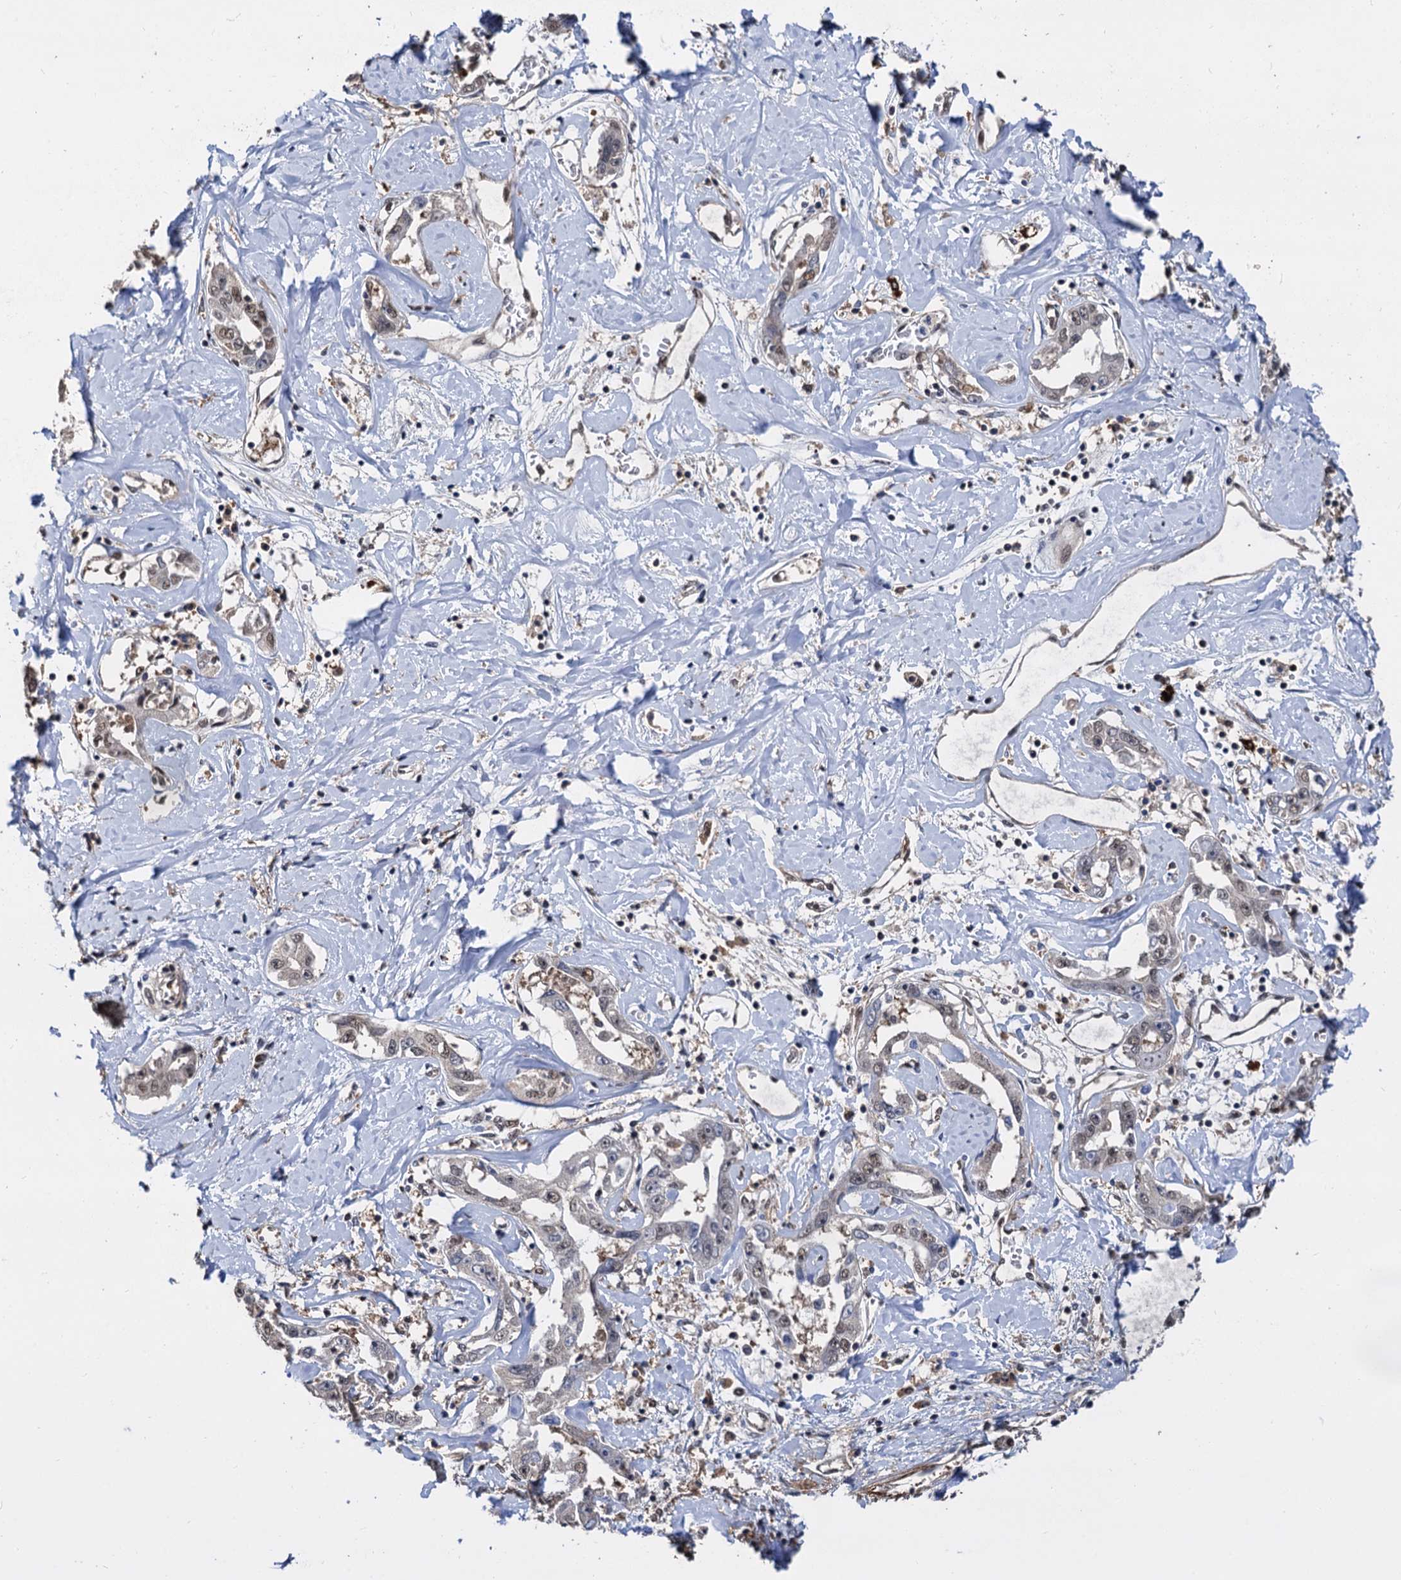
{"staining": {"intensity": "weak", "quantity": "25%-75%", "location": "nuclear"}, "tissue": "liver cancer", "cell_type": "Tumor cells", "image_type": "cancer", "snomed": [{"axis": "morphology", "description": "Cholangiocarcinoma"}, {"axis": "topography", "description": "Liver"}], "caption": "Cholangiocarcinoma (liver) stained with DAB (3,3'-diaminobenzidine) IHC demonstrates low levels of weak nuclear positivity in about 25%-75% of tumor cells.", "gene": "PSMD4", "patient": {"sex": "male", "age": 59}}